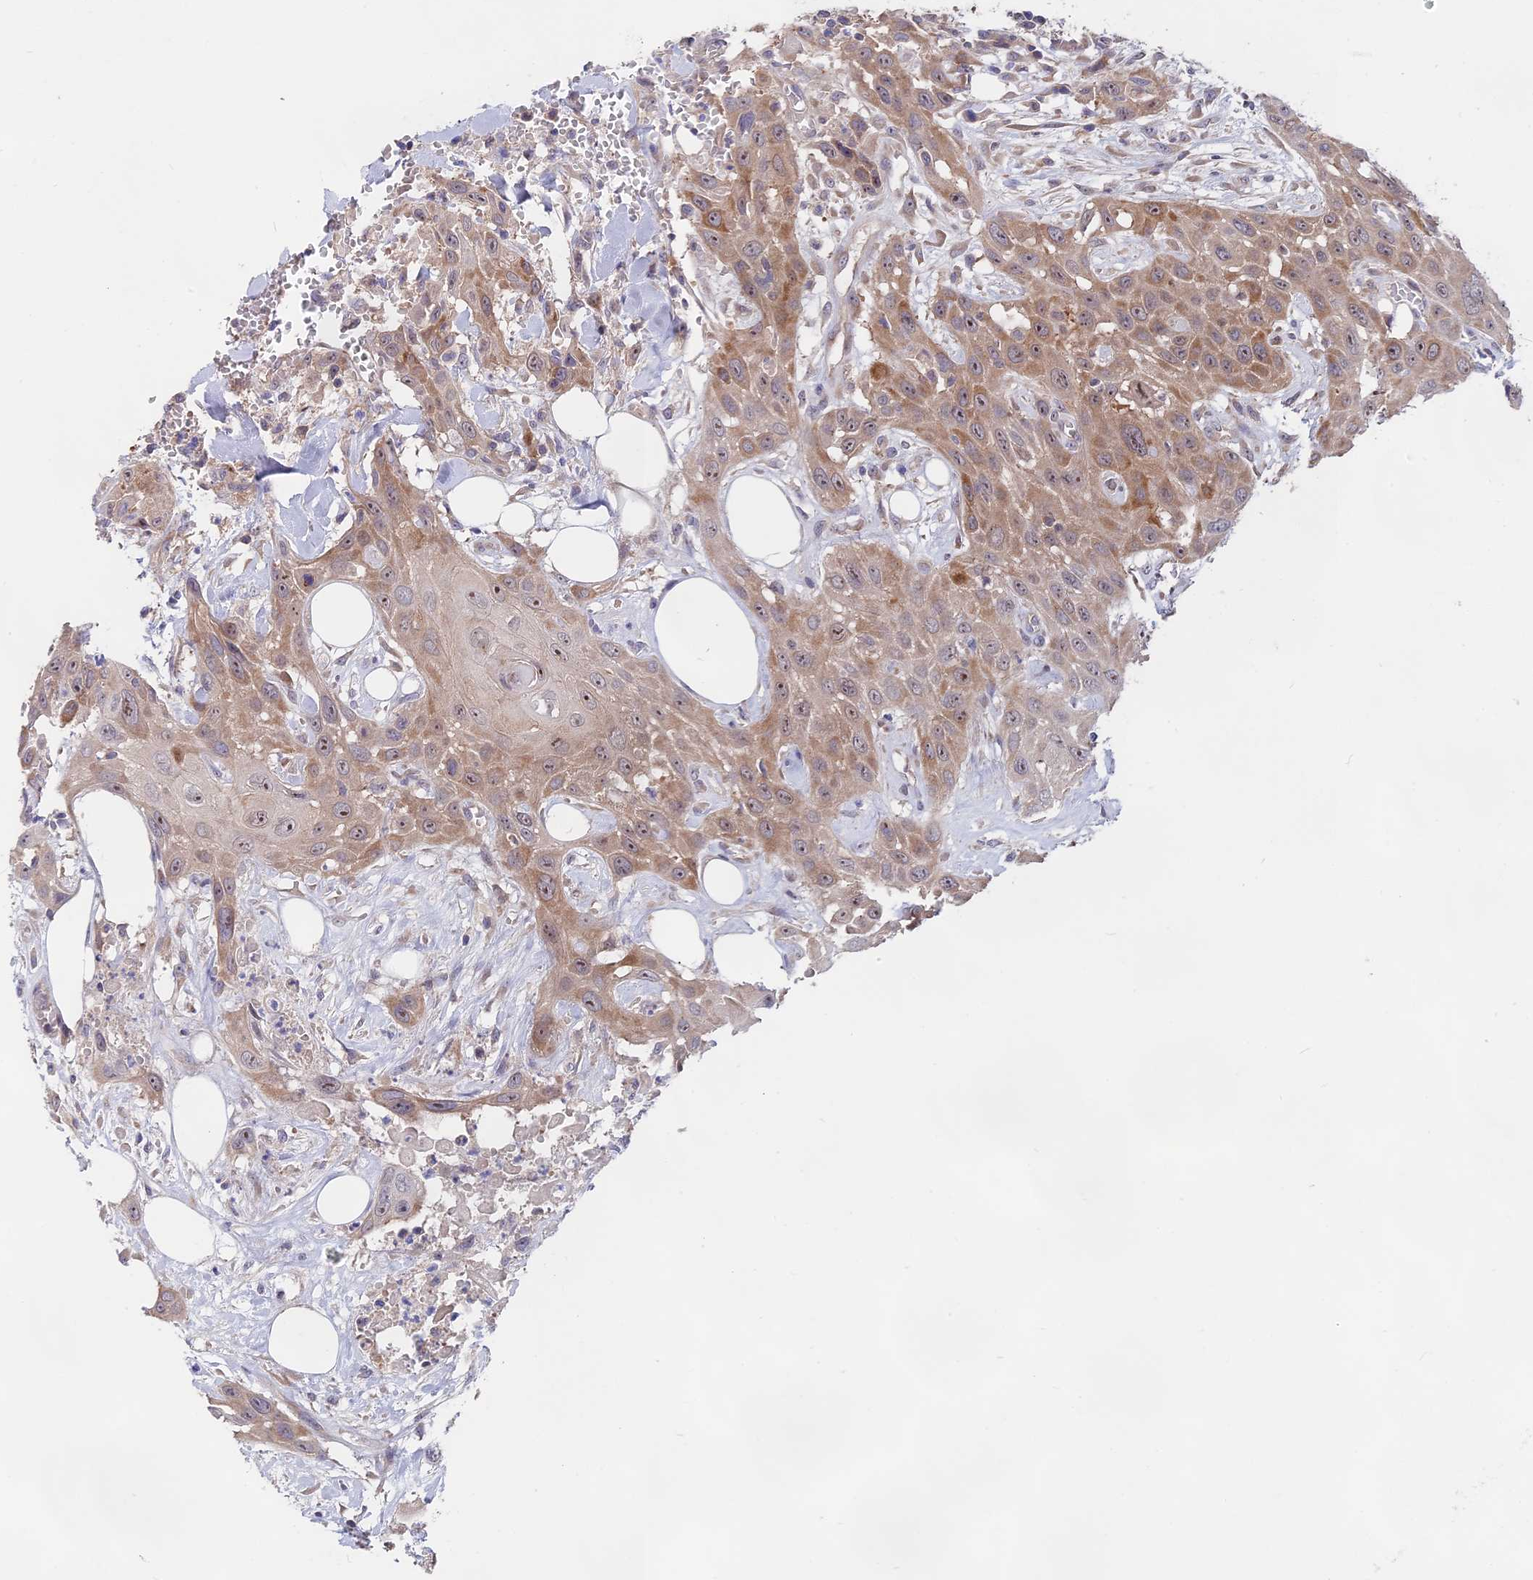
{"staining": {"intensity": "moderate", "quantity": ">75%", "location": "cytoplasmic/membranous,nuclear"}, "tissue": "head and neck cancer", "cell_type": "Tumor cells", "image_type": "cancer", "snomed": [{"axis": "morphology", "description": "Squamous cell carcinoma, NOS"}, {"axis": "topography", "description": "Head-Neck"}], "caption": "A micrograph showing moderate cytoplasmic/membranous and nuclear positivity in approximately >75% of tumor cells in squamous cell carcinoma (head and neck), as visualized by brown immunohistochemical staining.", "gene": "TENT4B", "patient": {"sex": "male", "age": 81}}